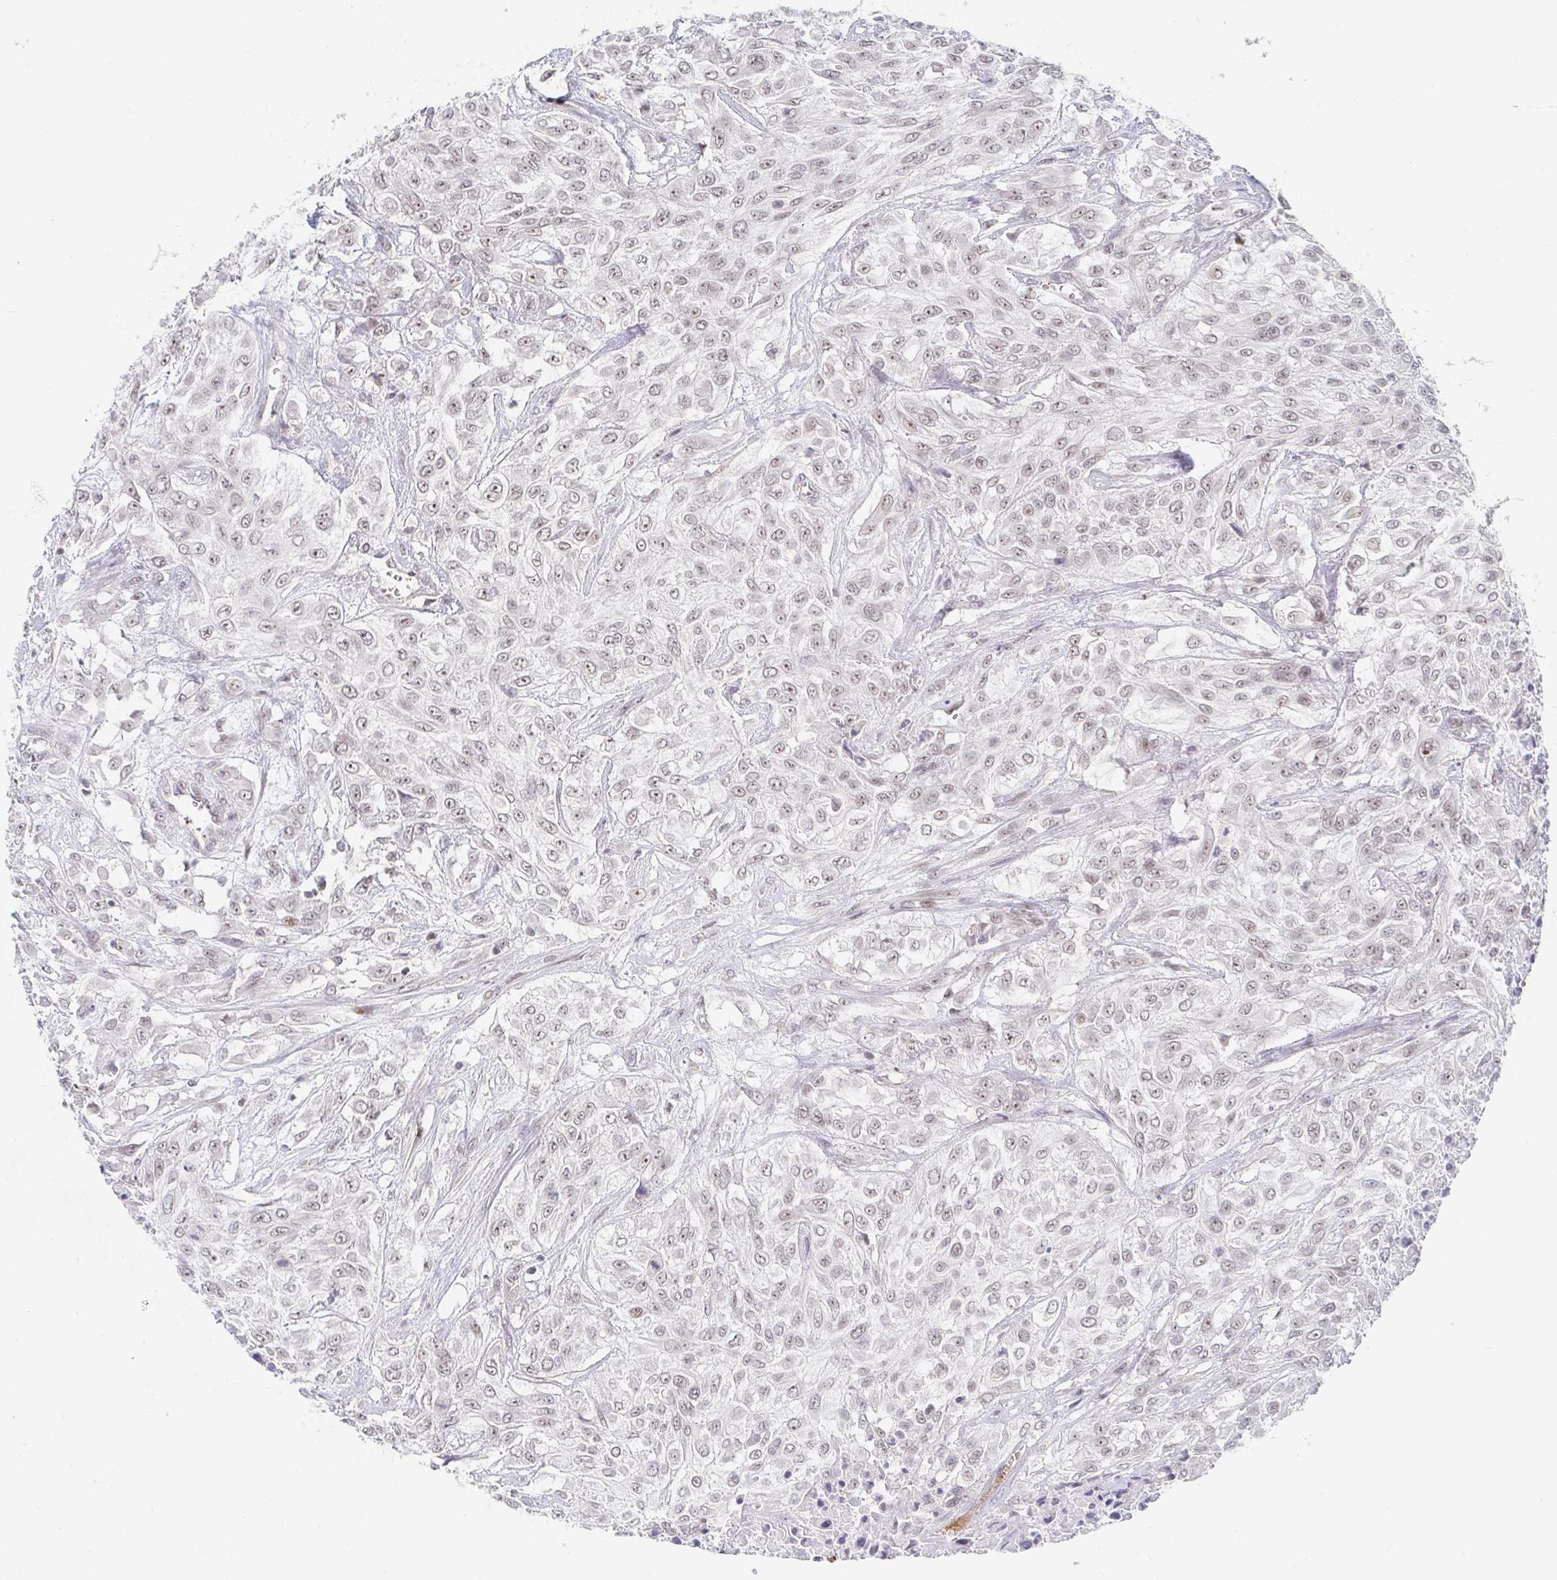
{"staining": {"intensity": "weak", "quantity": "25%-75%", "location": "nuclear"}, "tissue": "urothelial cancer", "cell_type": "Tumor cells", "image_type": "cancer", "snomed": [{"axis": "morphology", "description": "Urothelial carcinoma, High grade"}, {"axis": "topography", "description": "Urinary bladder"}], "caption": "This image demonstrates immunohistochemistry staining of human high-grade urothelial carcinoma, with low weak nuclear positivity in approximately 25%-75% of tumor cells.", "gene": "CHD2", "patient": {"sex": "male", "age": 57}}